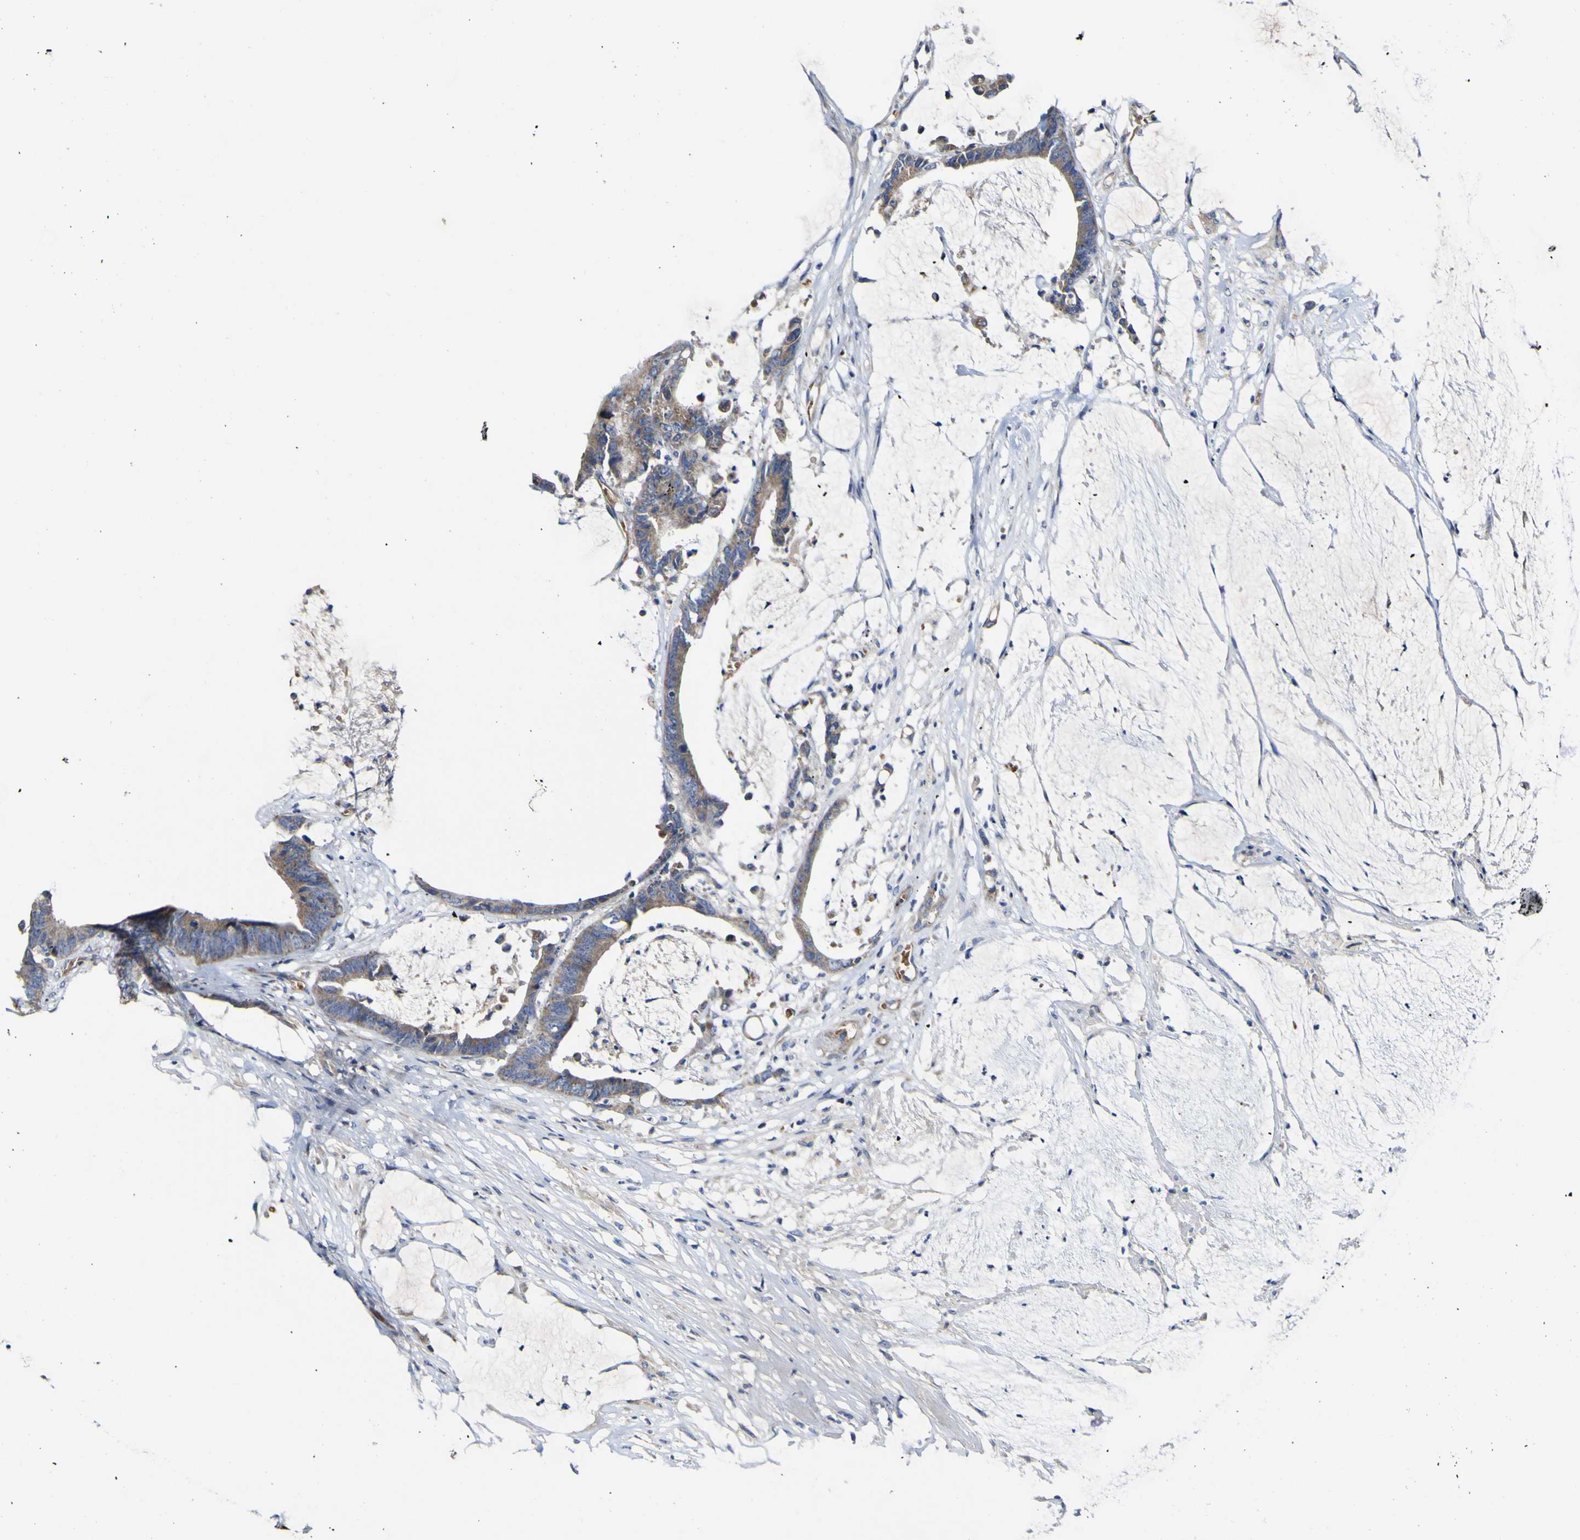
{"staining": {"intensity": "moderate", "quantity": ">75%", "location": "cytoplasmic/membranous"}, "tissue": "colorectal cancer", "cell_type": "Tumor cells", "image_type": "cancer", "snomed": [{"axis": "morphology", "description": "Adenocarcinoma, NOS"}, {"axis": "topography", "description": "Rectum"}], "caption": "Protein expression analysis of colorectal adenocarcinoma displays moderate cytoplasmic/membranous positivity in approximately >75% of tumor cells.", "gene": "CCDC90B", "patient": {"sex": "female", "age": 66}}